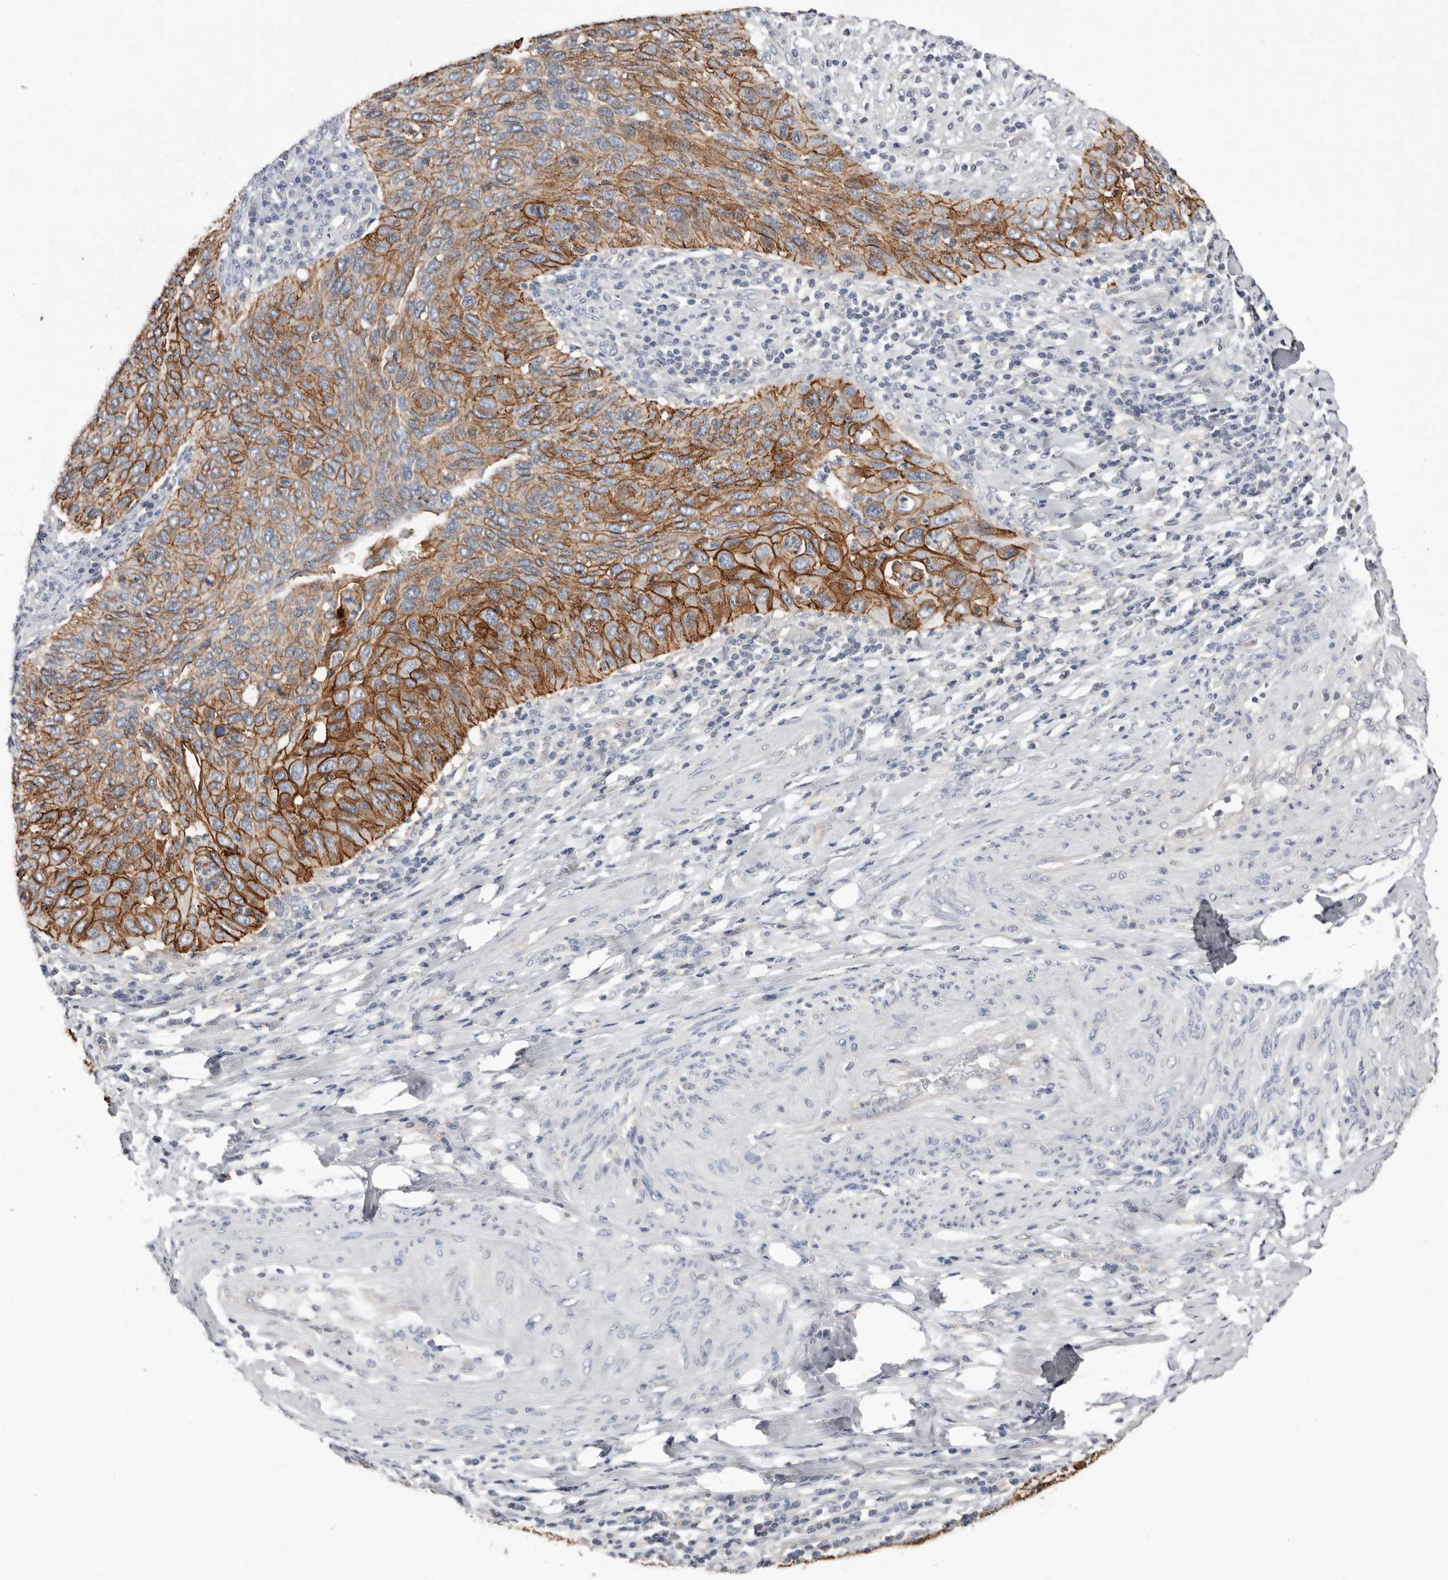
{"staining": {"intensity": "strong", "quantity": ">75%", "location": "cytoplasmic/membranous"}, "tissue": "cervical cancer", "cell_type": "Tumor cells", "image_type": "cancer", "snomed": [{"axis": "morphology", "description": "Squamous cell carcinoma, NOS"}, {"axis": "topography", "description": "Cervix"}], "caption": "Immunohistochemistry of squamous cell carcinoma (cervical) shows high levels of strong cytoplasmic/membranous expression in approximately >75% of tumor cells.", "gene": "S100A14", "patient": {"sex": "female", "age": 38}}